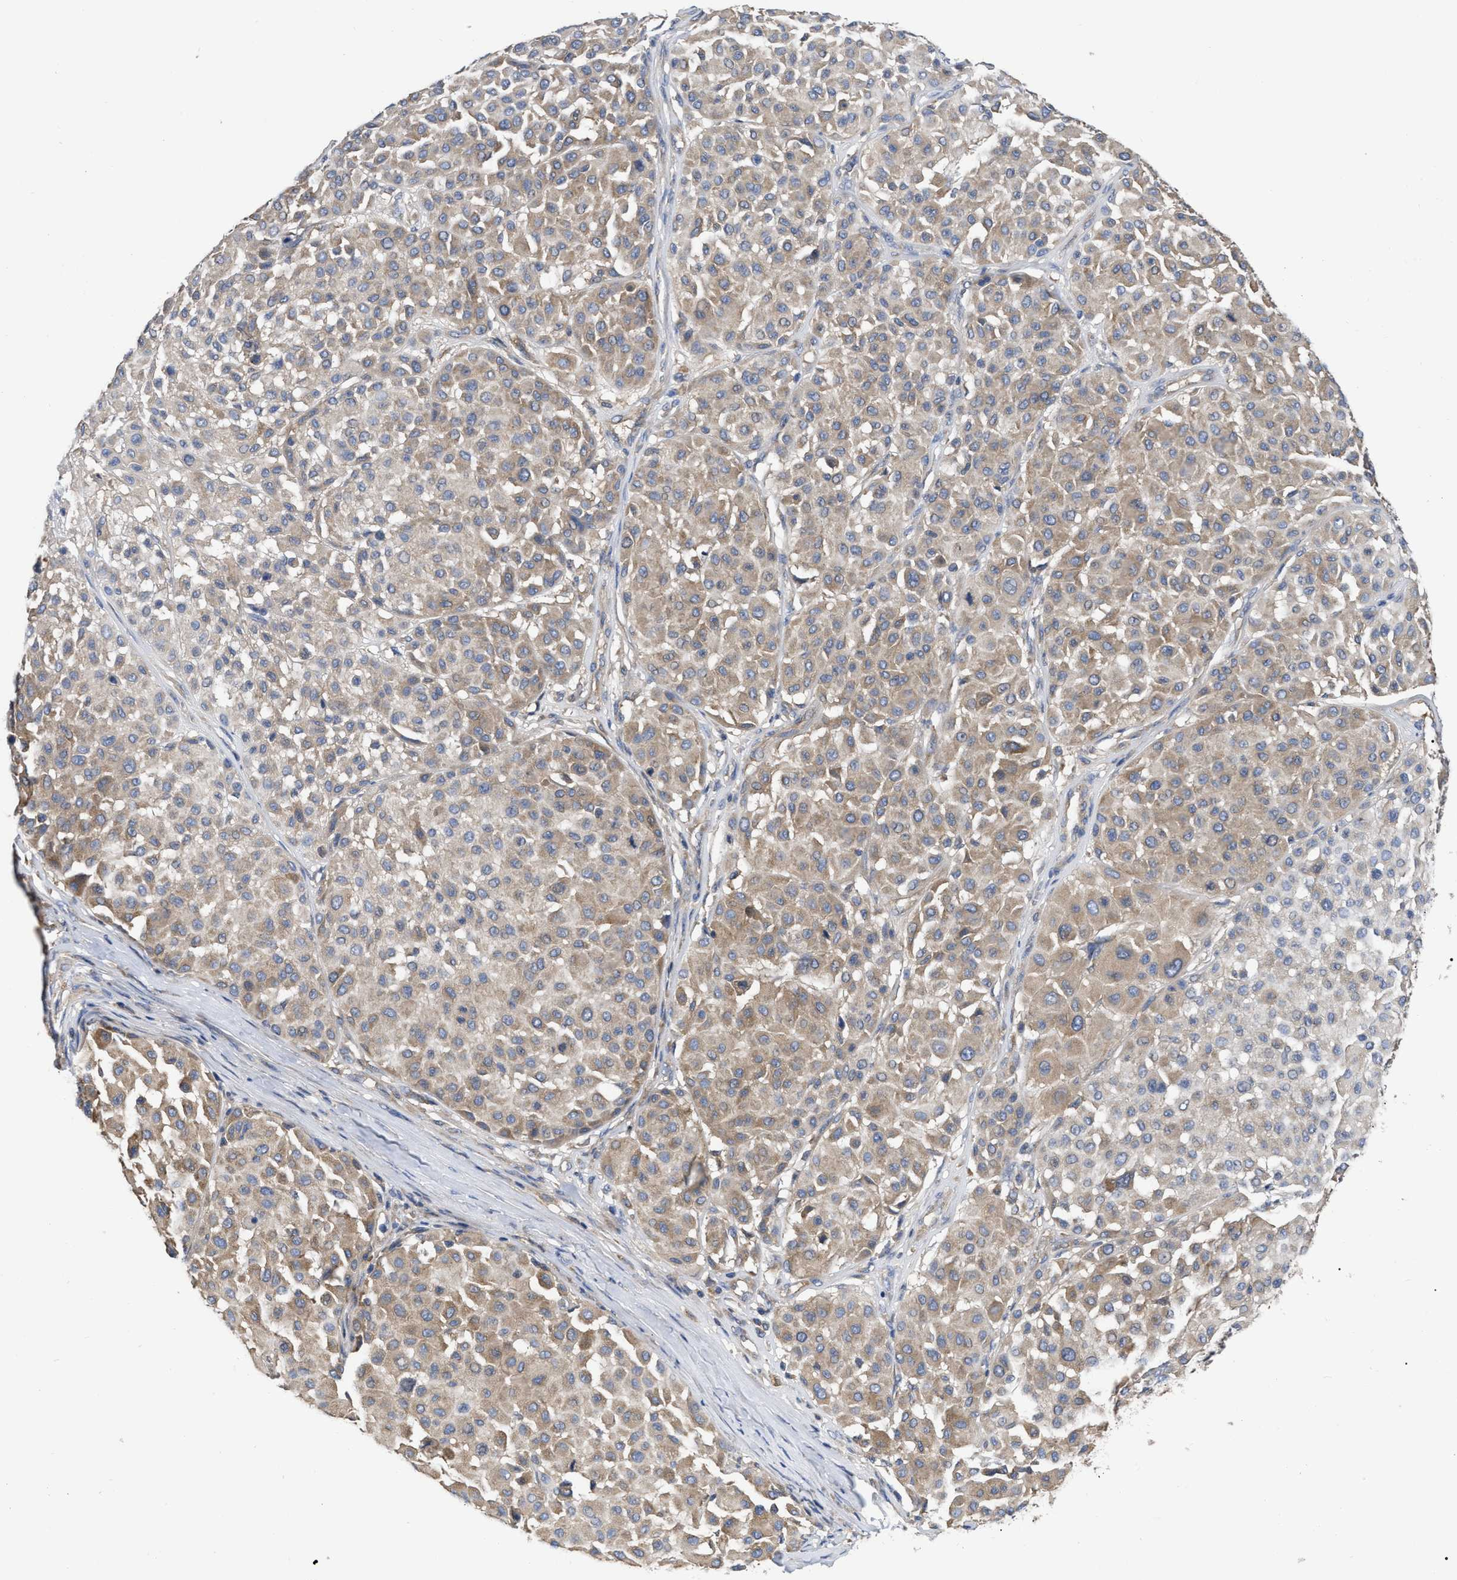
{"staining": {"intensity": "weak", "quantity": ">75%", "location": "cytoplasmic/membranous"}, "tissue": "melanoma", "cell_type": "Tumor cells", "image_type": "cancer", "snomed": [{"axis": "morphology", "description": "Malignant melanoma, Metastatic site"}, {"axis": "topography", "description": "Soft tissue"}], "caption": "Immunohistochemical staining of melanoma exhibits low levels of weak cytoplasmic/membranous protein positivity in about >75% of tumor cells. (Stains: DAB (3,3'-diaminobenzidine) in brown, nuclei in blue, Microscopy: brightfield microscopy at high magnification).", "gene": "RAP1GDS1", "patient": {"sex": "male", "age": 41}}